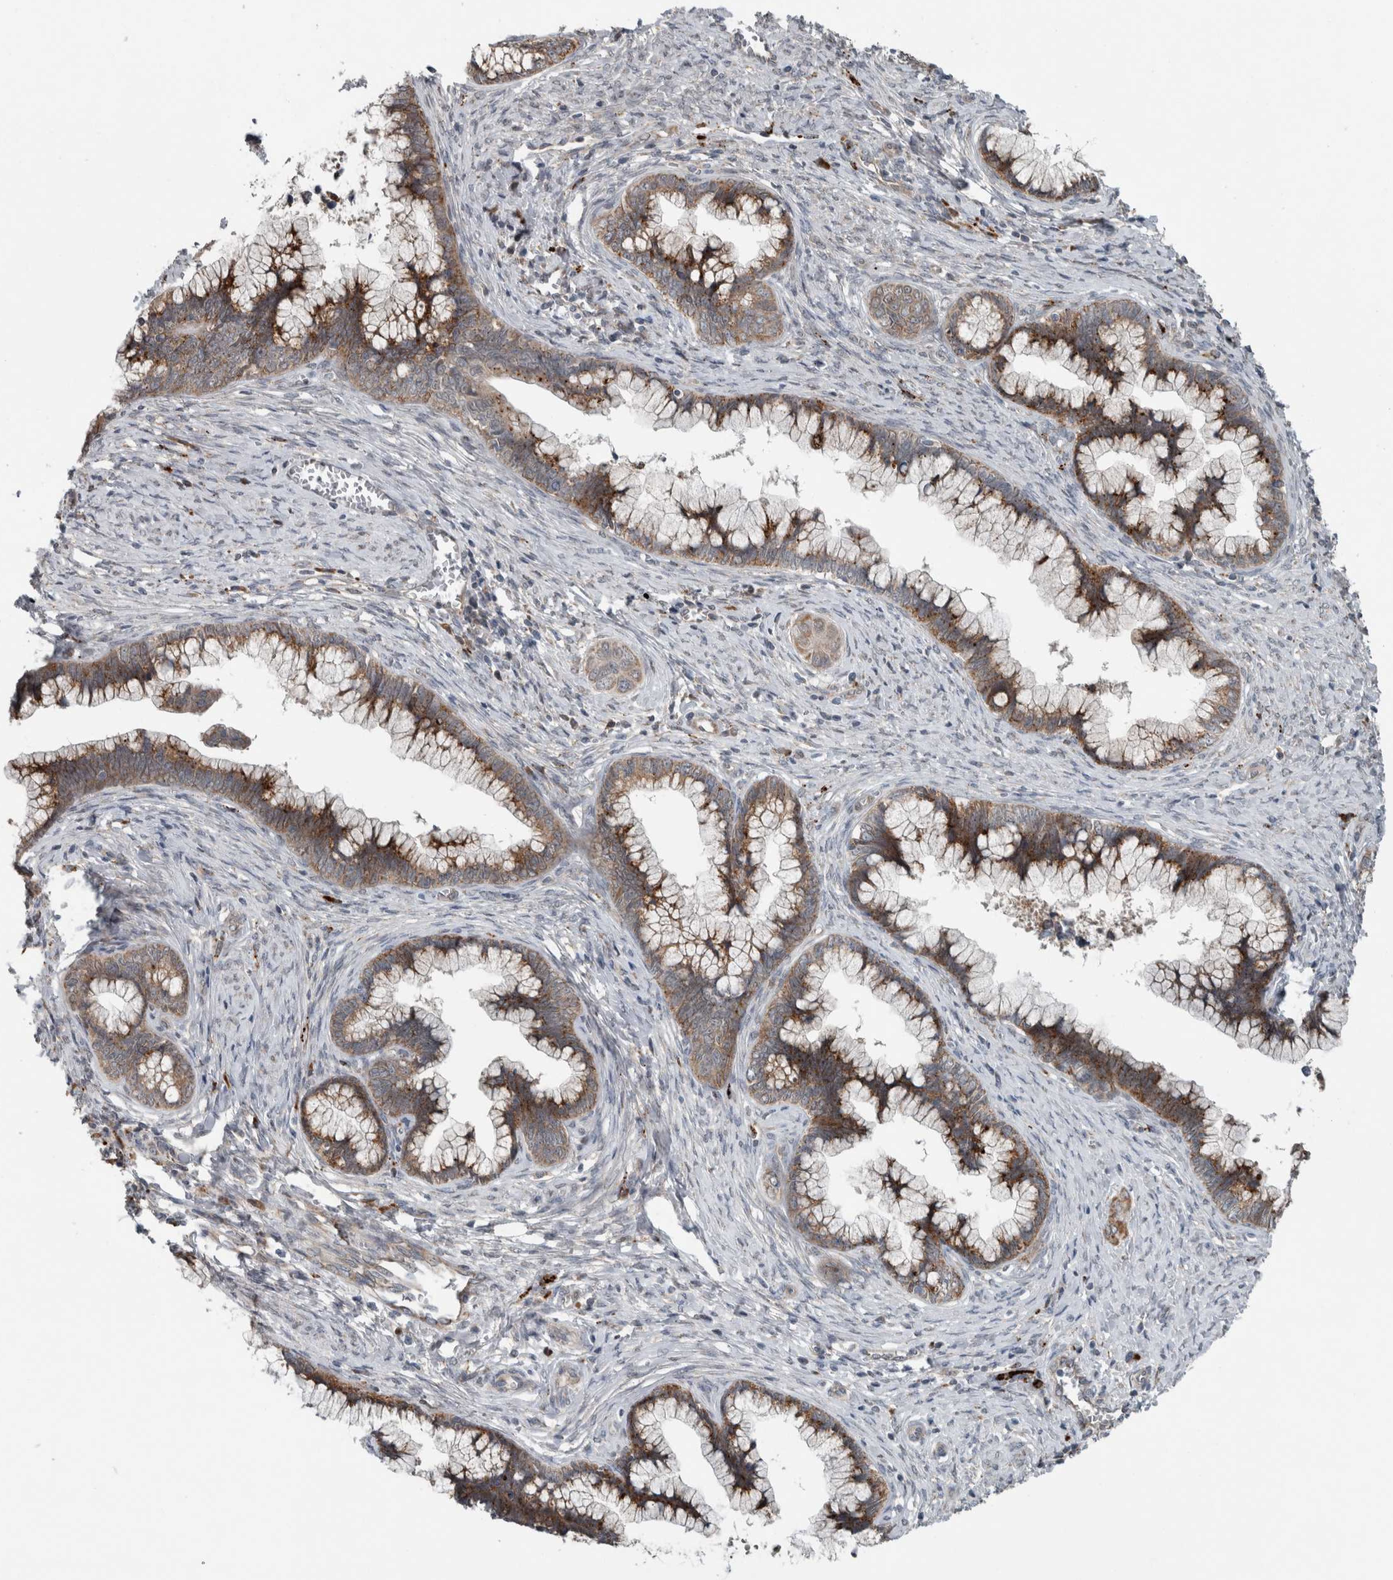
{"staining": {"intensity": "moderate", "quantity": ">75%", "location": "cytoplasmic/membranous"}, "tissue": "cervical cancer", "cell_type": "Tumor cells", "image_type": "cancer", "snomed": [{"axis": "morphology", "description": "Adenocarcinoma, NOS"}, {"axis": "topography", "description": "Cervix"}], "caption": "Human adenocarcinoma (cervical) stained for a protein (brown) displays moderate cytoplasmic/membranous positive positivity in about >75% of tumor cells.", "gene": "GBA2", "patient": {"sex": "female", "age": 44}}